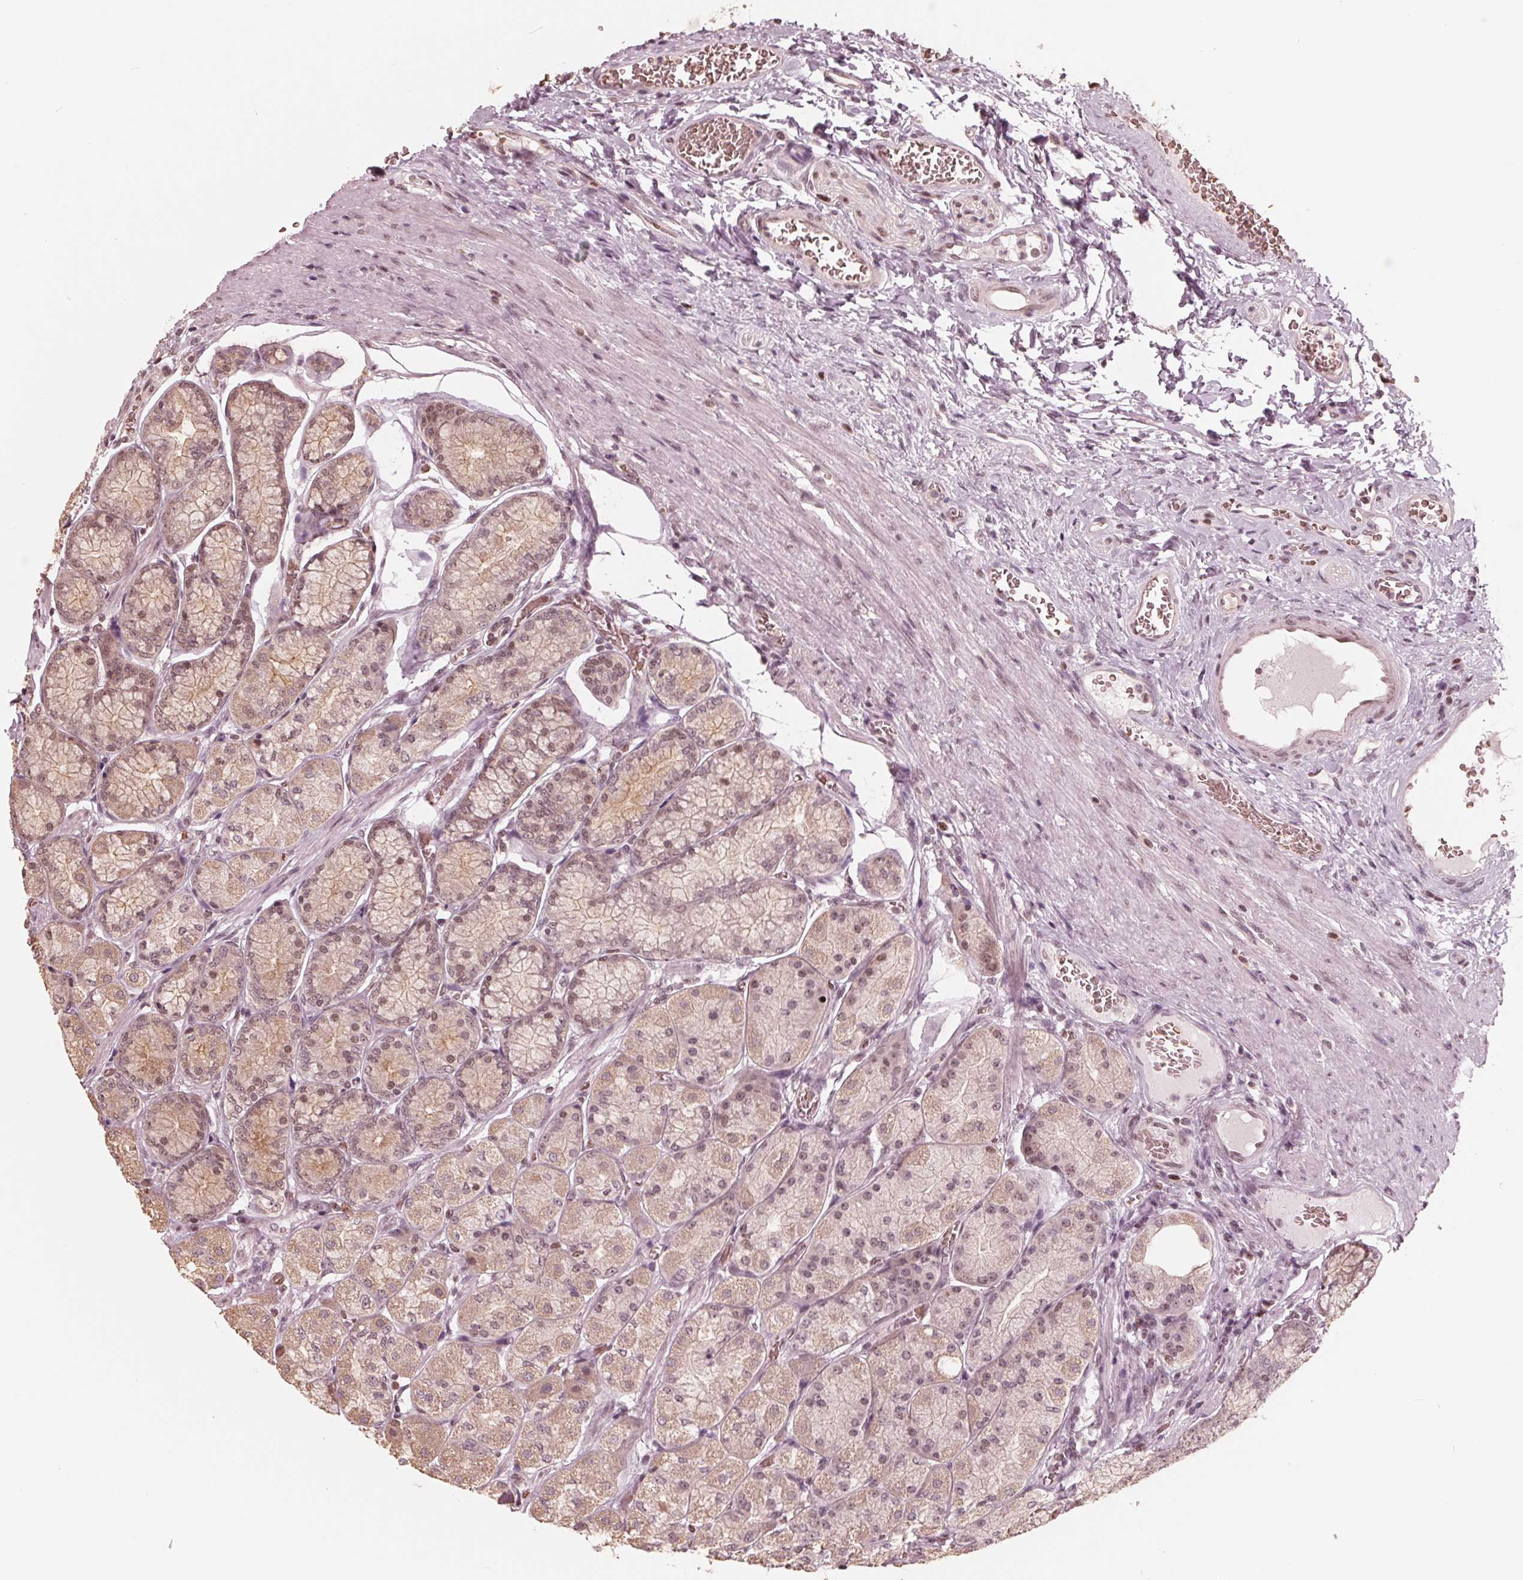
{"staining": {"intensity": "weak", "quantity": "25%-75%", "location": "cytoplasmic/membranous,nuclear"}, "tissue": "stomach", "cell_type": "Glandular cells", "image_type": "normal", "snomed": [{"axis": "morphology", "description": "Normal tissue, NOS"}, {"axis": "morphology", "description": "Adenocarcinoma, NOS"}, {"axis": "morphology", "description": "Adenocarcinoma, High grade"}, {"axis": "topography", "description": "Stomach, upper"}, {"axis": "topography", "description": "Stomach"}], "caption": "Human stomach stained for a protein (brown) reveals weak cytoplasmic/membranous,nuclear positive staining in approximately 25%-75% of glandular cells.", "gene": "HIRIP3", "patient": {"sex": "female", "age": 65}}